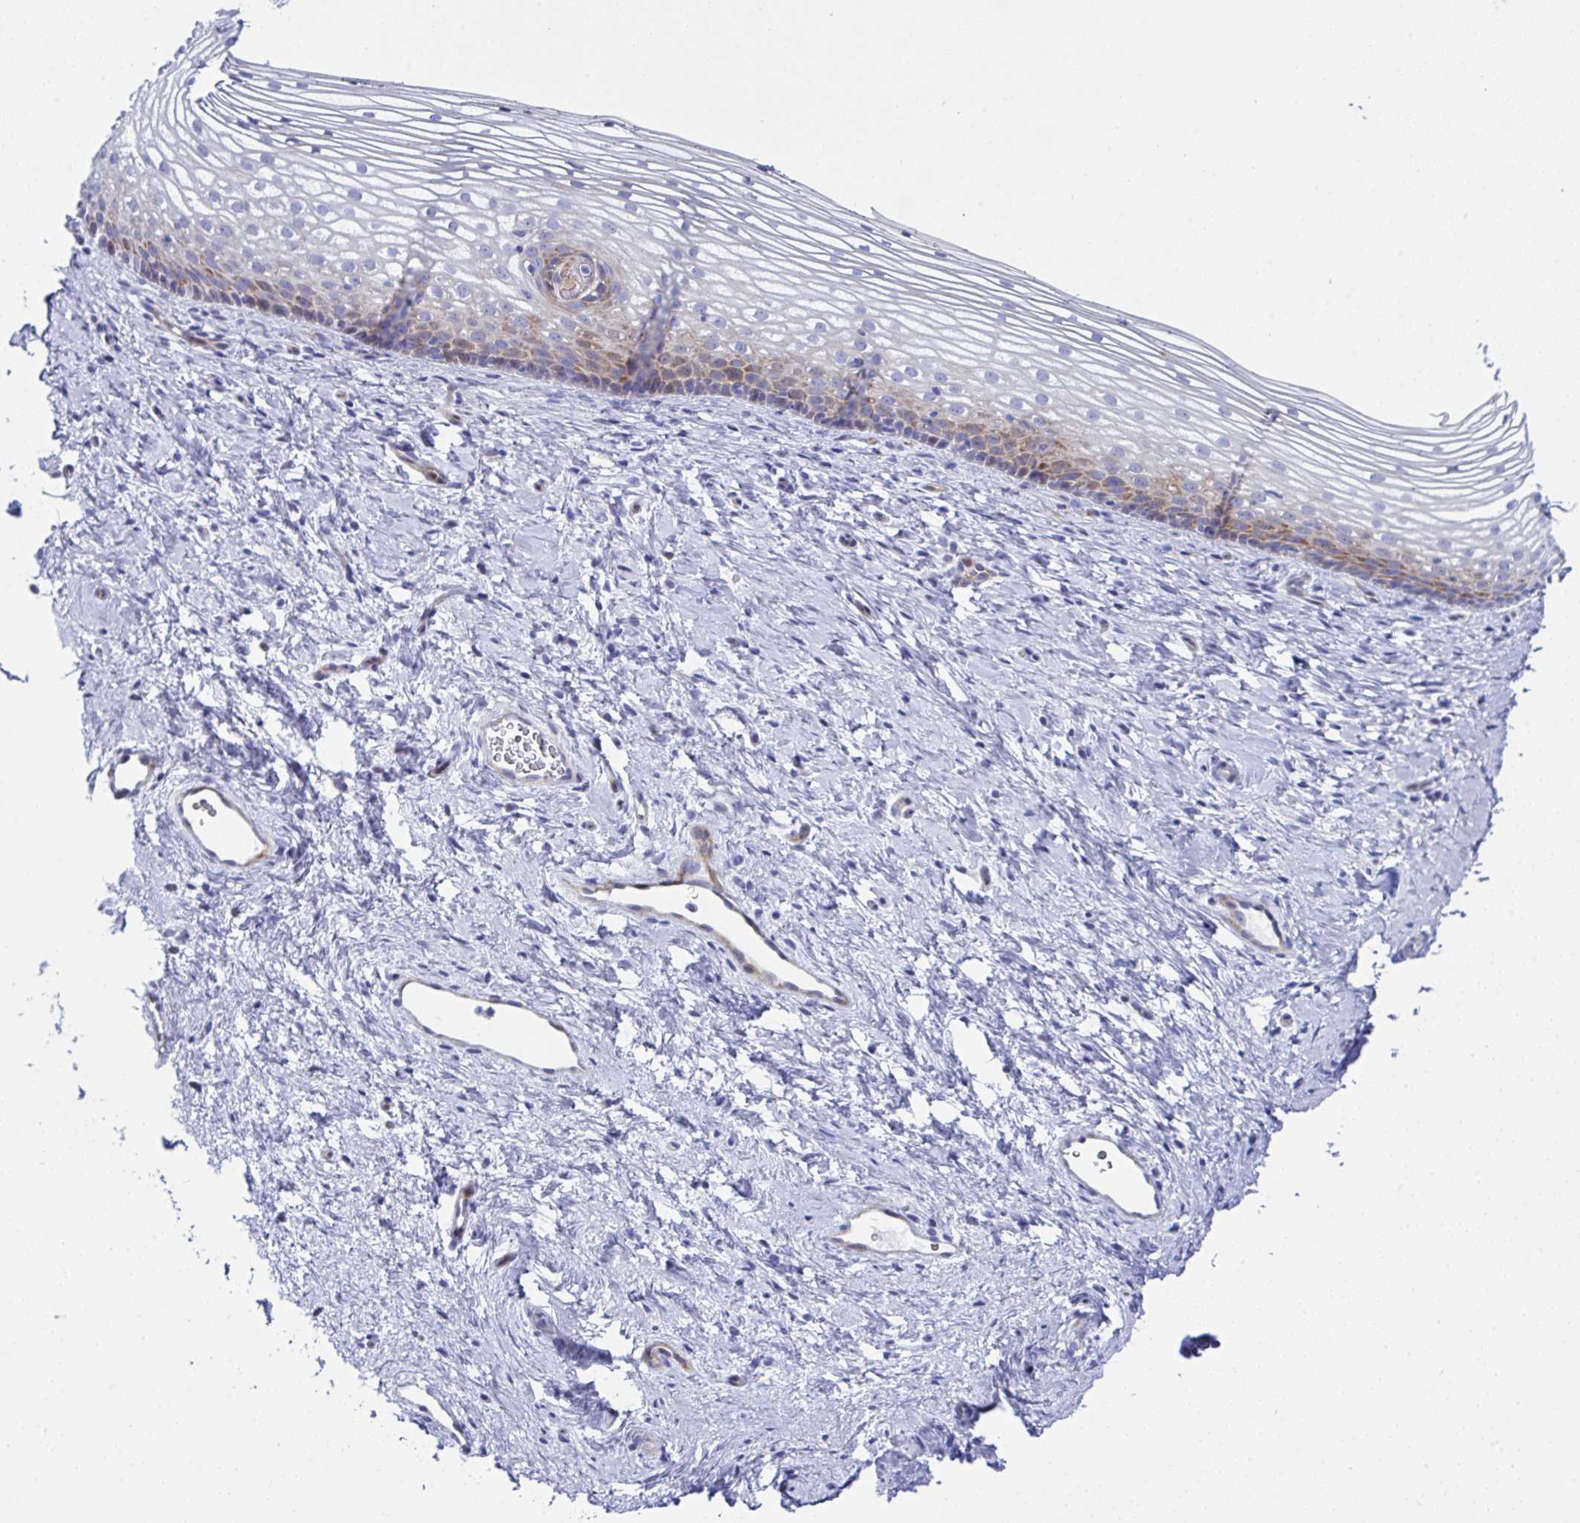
{"staining": {"intensity": "weak", "quantity": "25%-75%", "location": "cytoplasmic/membranous"}, "tissue": "vagina", "cell_type": "Squamous epithelial cells", "image_type": "normal", "snomed": [{"axis": "morphology", "description": "Normal tissue, NOS"}, {"axis": "topography", "description": "Vagina"}], "caption": "This histopathology image displays normal vagina stained with immunohistochemistry to label a protein in brown. The cytoplasmic/membranous of squamous epithelial cells show weak positivity for the protein. Nuclei are counter-stained blue.", "gene": "ZNF713", "patient": {"sex": "female", "age": 51}}